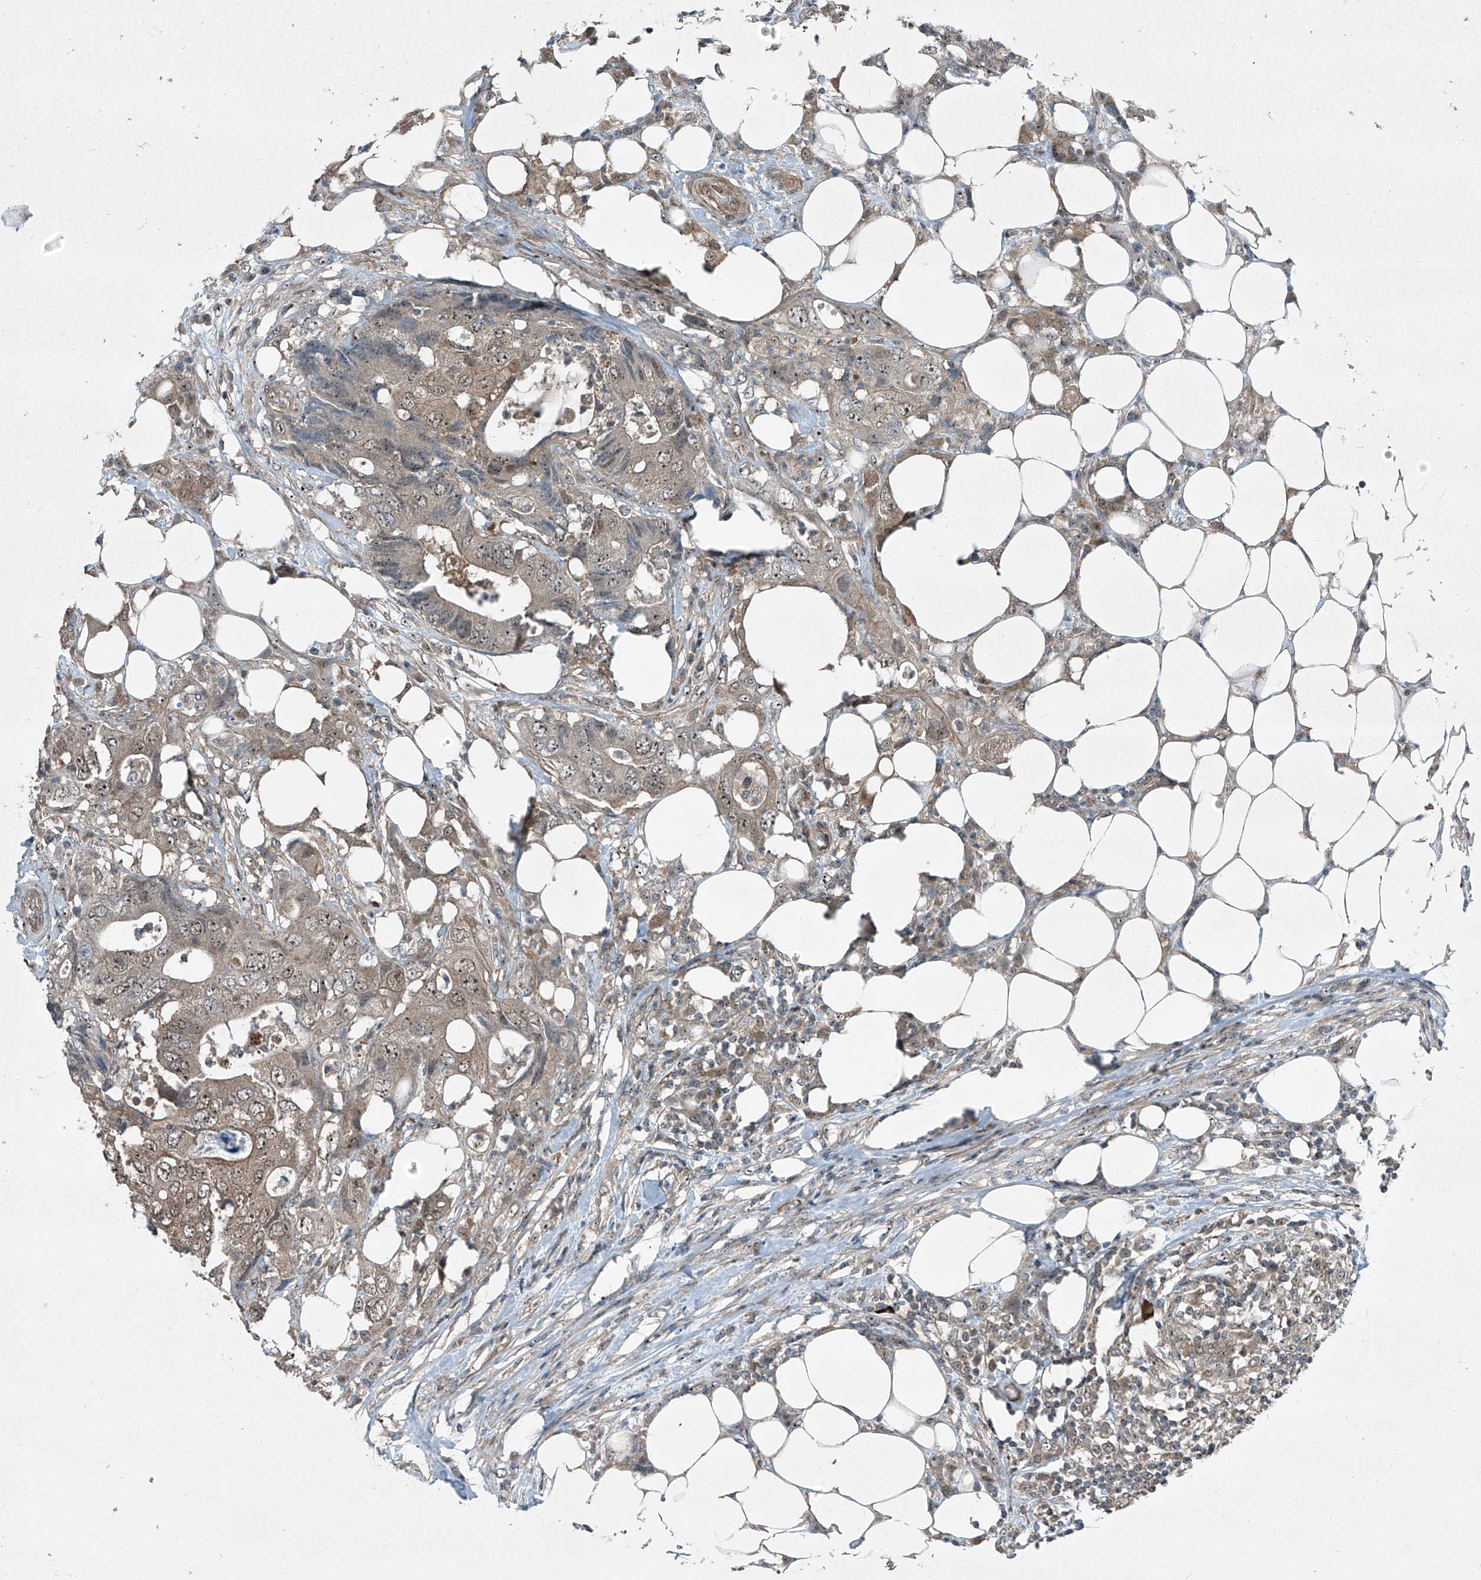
{"staining": {"intensity": "weak", "quantity": ">75%", "location": "cytoplasmic/membranous,nuclear"}, "tissue": "colorectal cancer", "cell_type": "Tumor cells", "image_type": "cancer", "snomed": [{"axis": "morphology", "description": "Adenocarcinoma, NOS"}, {"axis": "topography", "description": "Colon"}], "caption": "Brown immunohistochemical staining in colorectal adenocarcinoma reveals weak cytoplasmic/membranous and nuclear expression in approximately >75% of tumor cells. Using DAB (brown) and hematoxylin (blue) stains, captured at high magnification using brightfield microscopy.", "gene": "PPCS", "patient": {"sex": "male", "age": 71}}